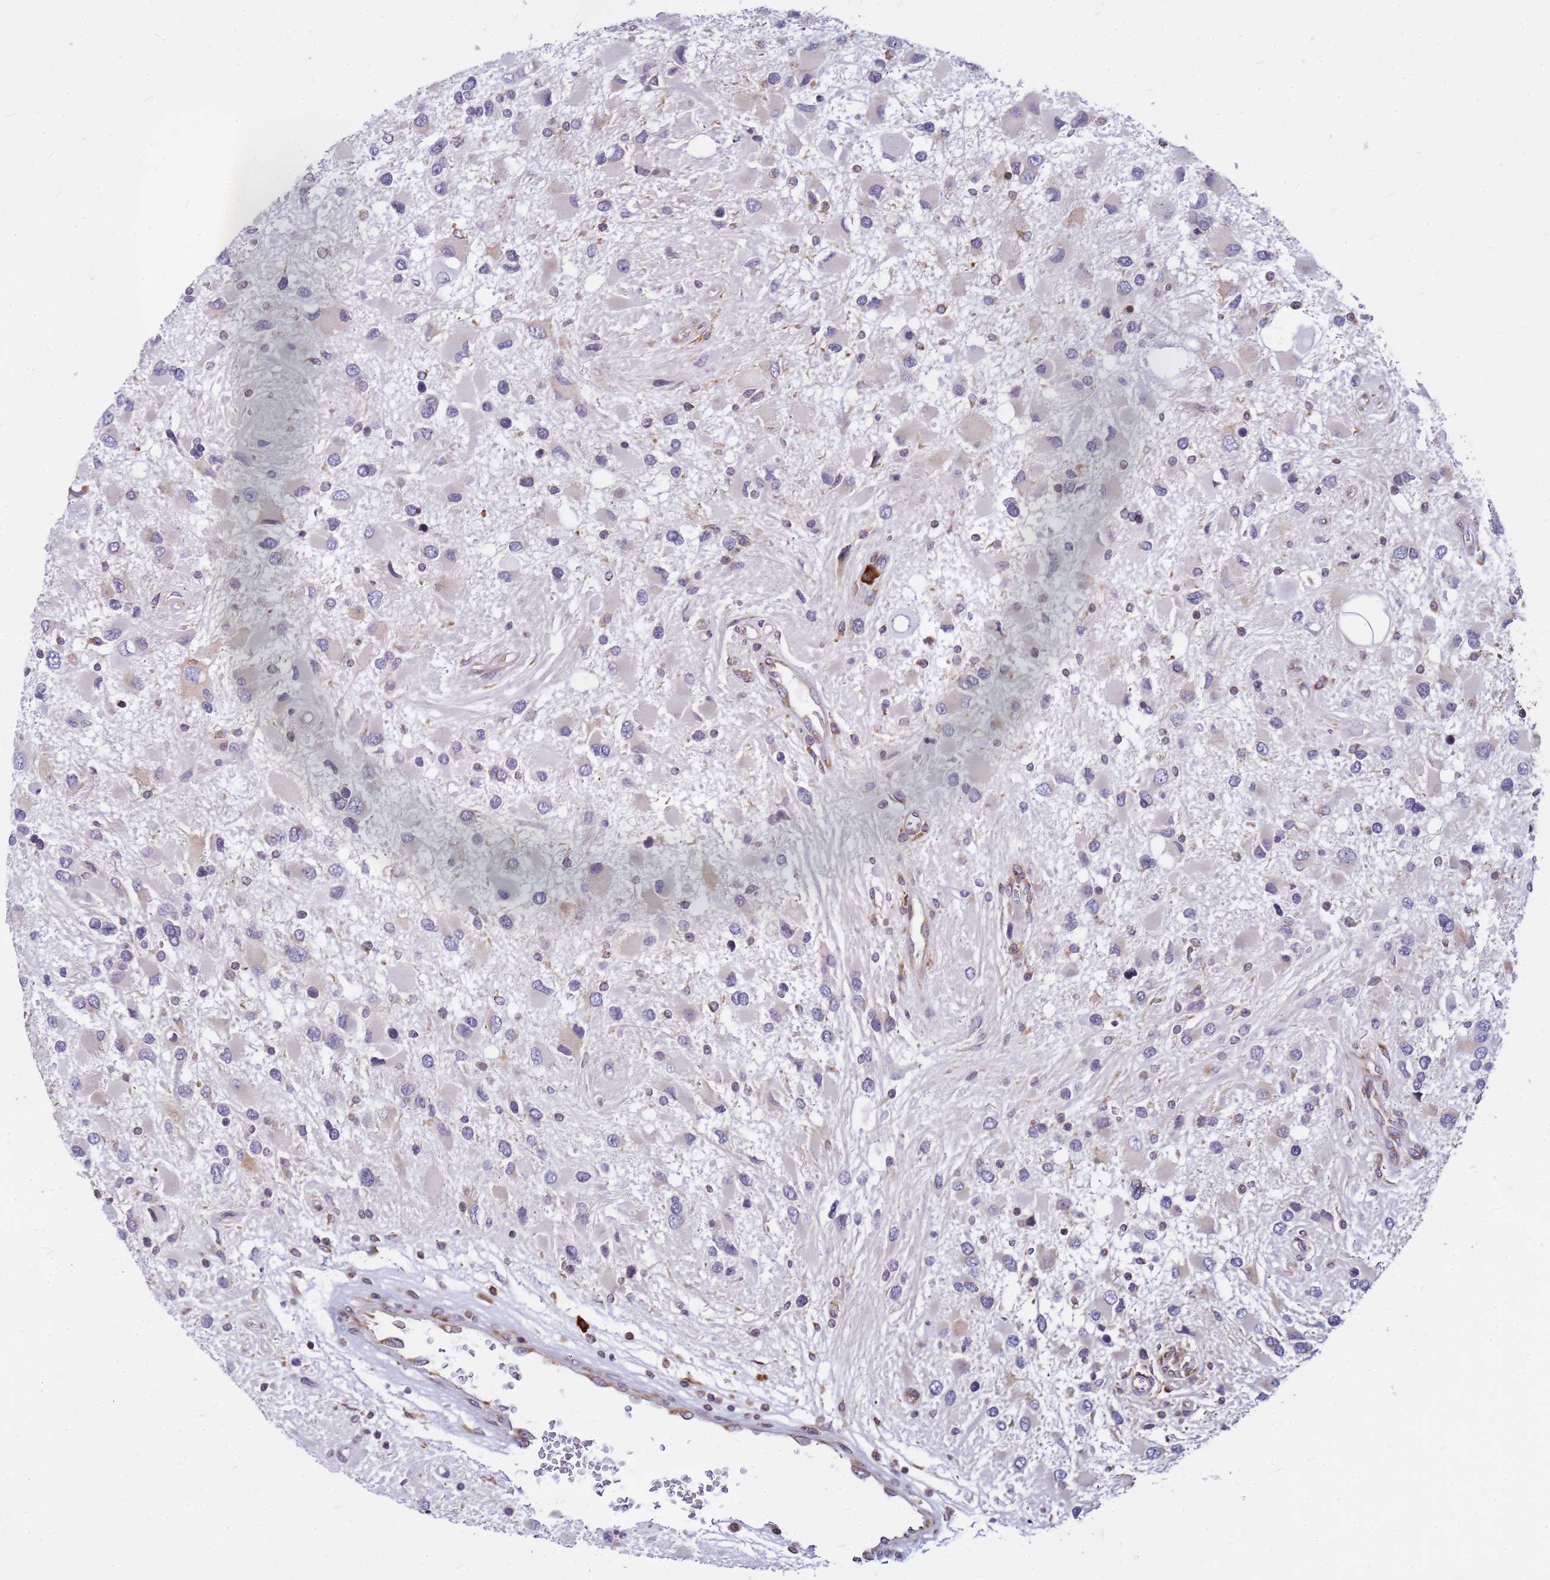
{"staining": {"intensity": "negative", "quantity": "none", "location": "none"}, "tissue": "glioma", "cell_type": "Tumor cells", "image_type": "cancer", "snomed": [{"axis": "morphology", "description": "Glioma, malignant, High grade"}, {"axis": "topography", "description": "Brain"}], "caption": "Malignant glioma (high-grade) was stained to show a protein in brown. There is no significant positivity in tumor cells.", "gene": "SSR4", "patient": {"sex": "male", "age": 53}}